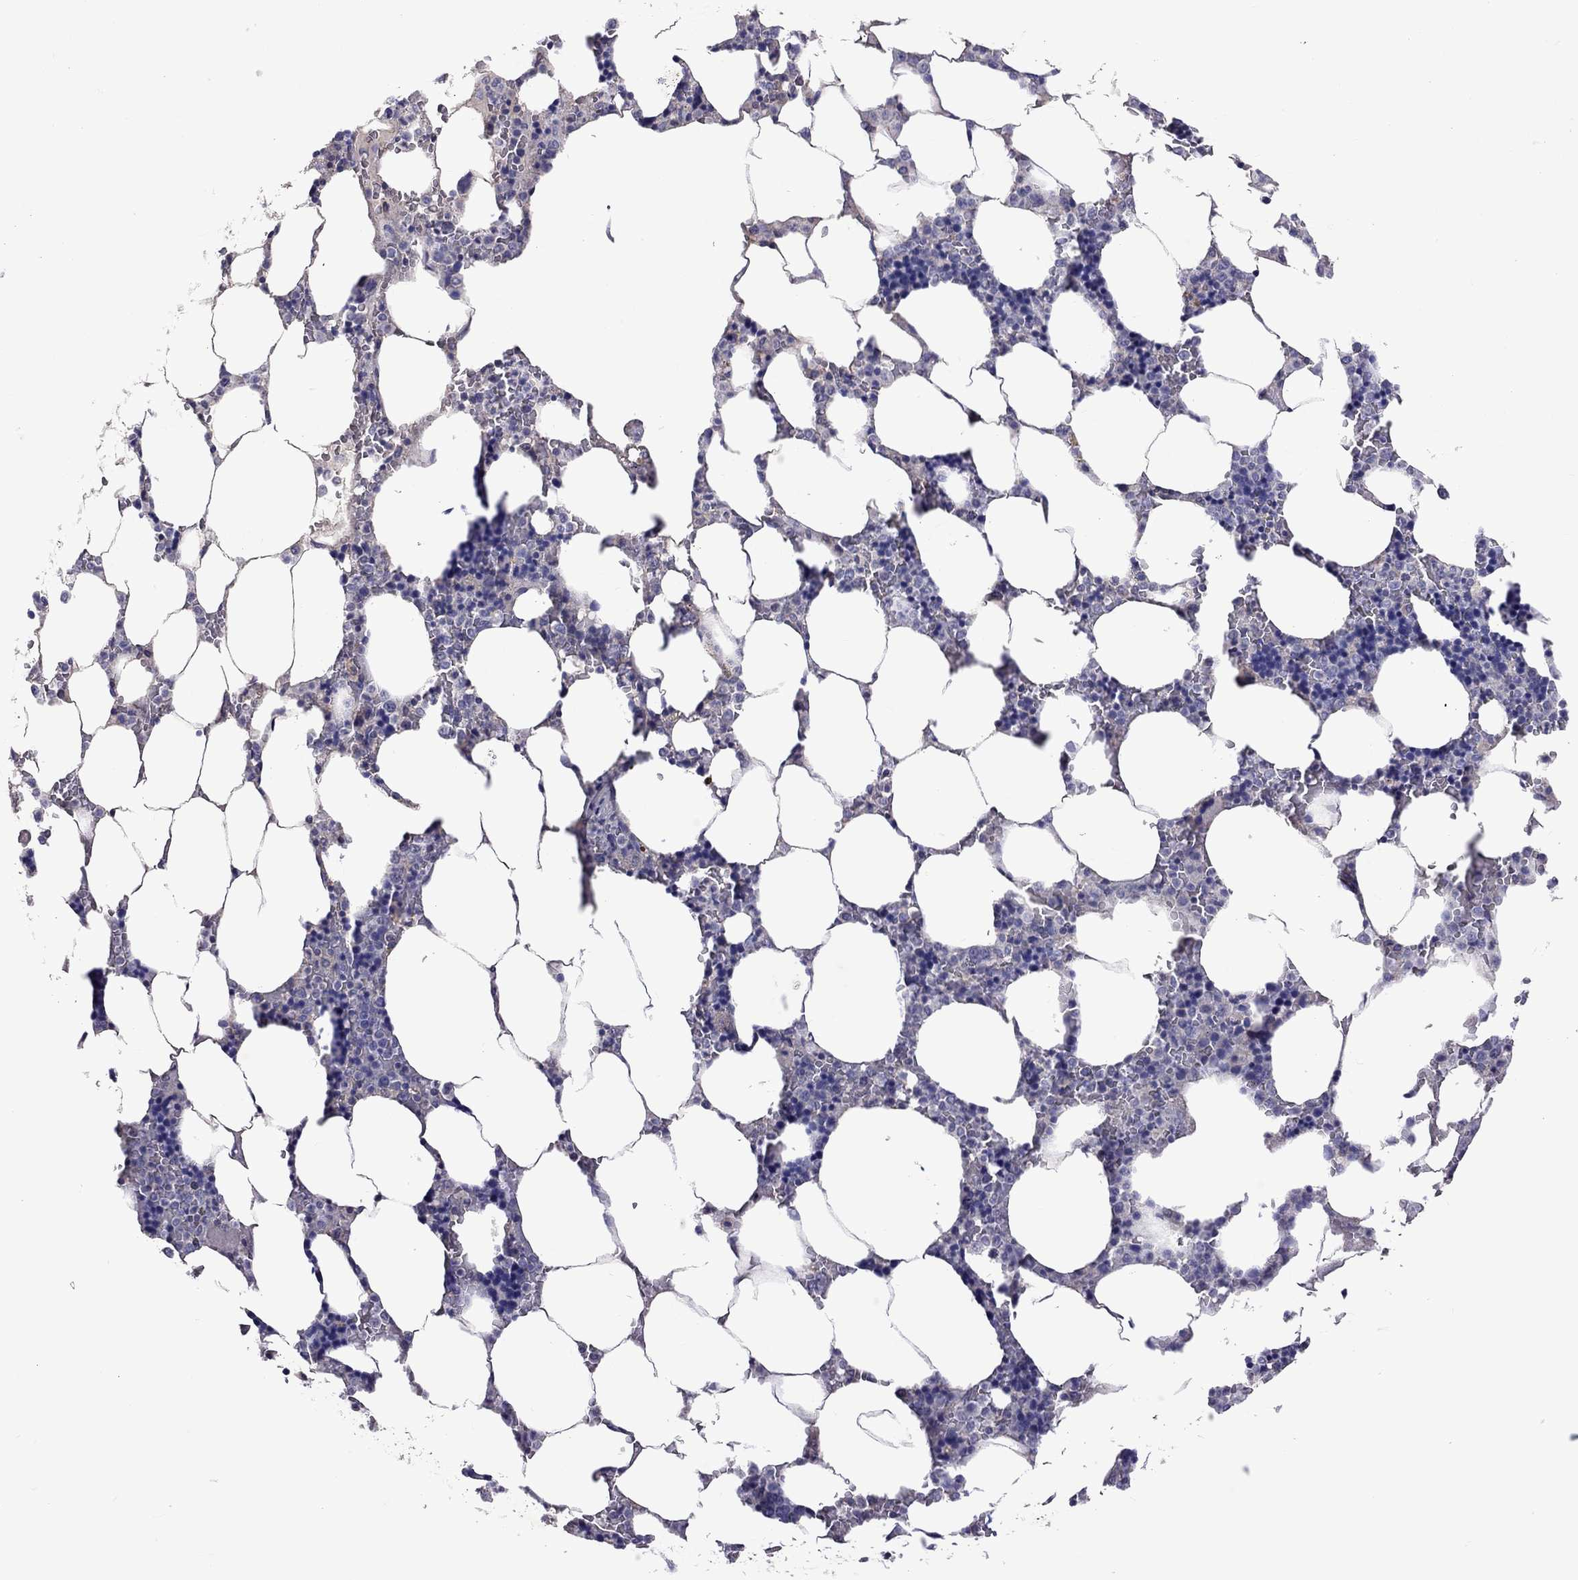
{"staining": {"intensity": "negative", "quantity": "none", "location": "none"}, "tissue": "bone marrow", "cell_type": "Hematopoietic cells", "image_type": "normal", "snomed": [{"axis": "morphology", "description": "Normal tissue, NOS"}, {"axis": "topography", "description": "Bone marrow"}], "caption": "Hematopoietic cells show no significant protein expression in normal bone marrow. The staining was performed using DAB (3,3'-diaminobenzidine) to visualize the protein expression in brown, while the nuclei were stained in blue with hematoxylin (Magnification: 20x).", "gene": "RTP5", "patient": {"sex": "male", "age": 63}}